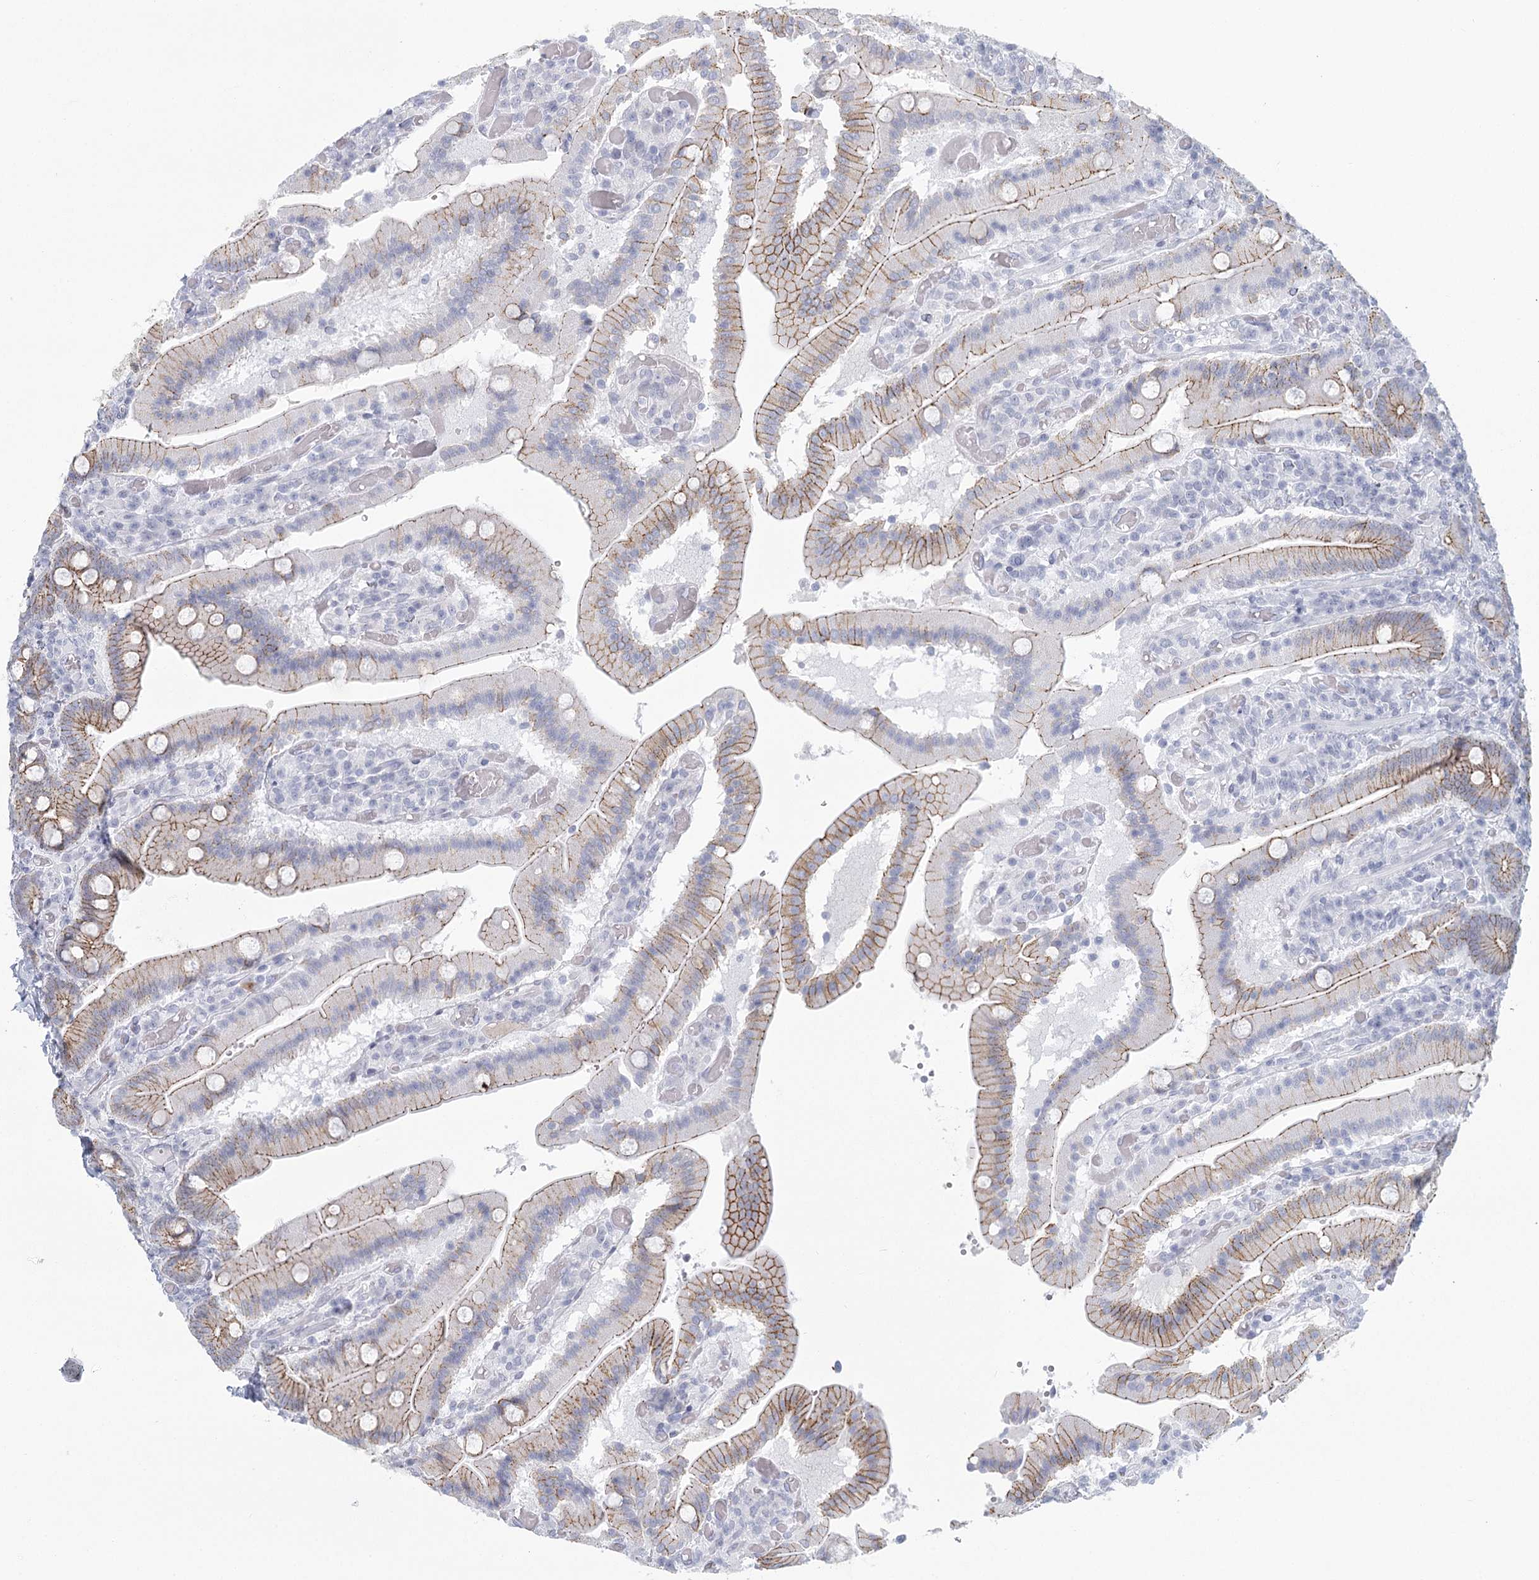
{"staining": {"intensity": "moderate", "quantity": ">75%", "location": "cytoplasmic/membranous"}, "tissue": "duodenum", "cell_type": "Glandular cells", "image_type": "normal", "snomed": [{"axis": "morphology", "description": "Normal tissue, NOS"}, {"axis": "topography", "description": "Duodenum"}], "caption": "Unremarkable duodenum shows moderate cytoplasmic/membranous staining in about >75% of glandular cells Using DAB (3,3'-diaminobenzidine) (brown) and hematoxylin (blue) stains, captured at high magnification using brightfield microscopy..", "gene": "WNT8B", "patient": {"sex": "female", "age": 62}}